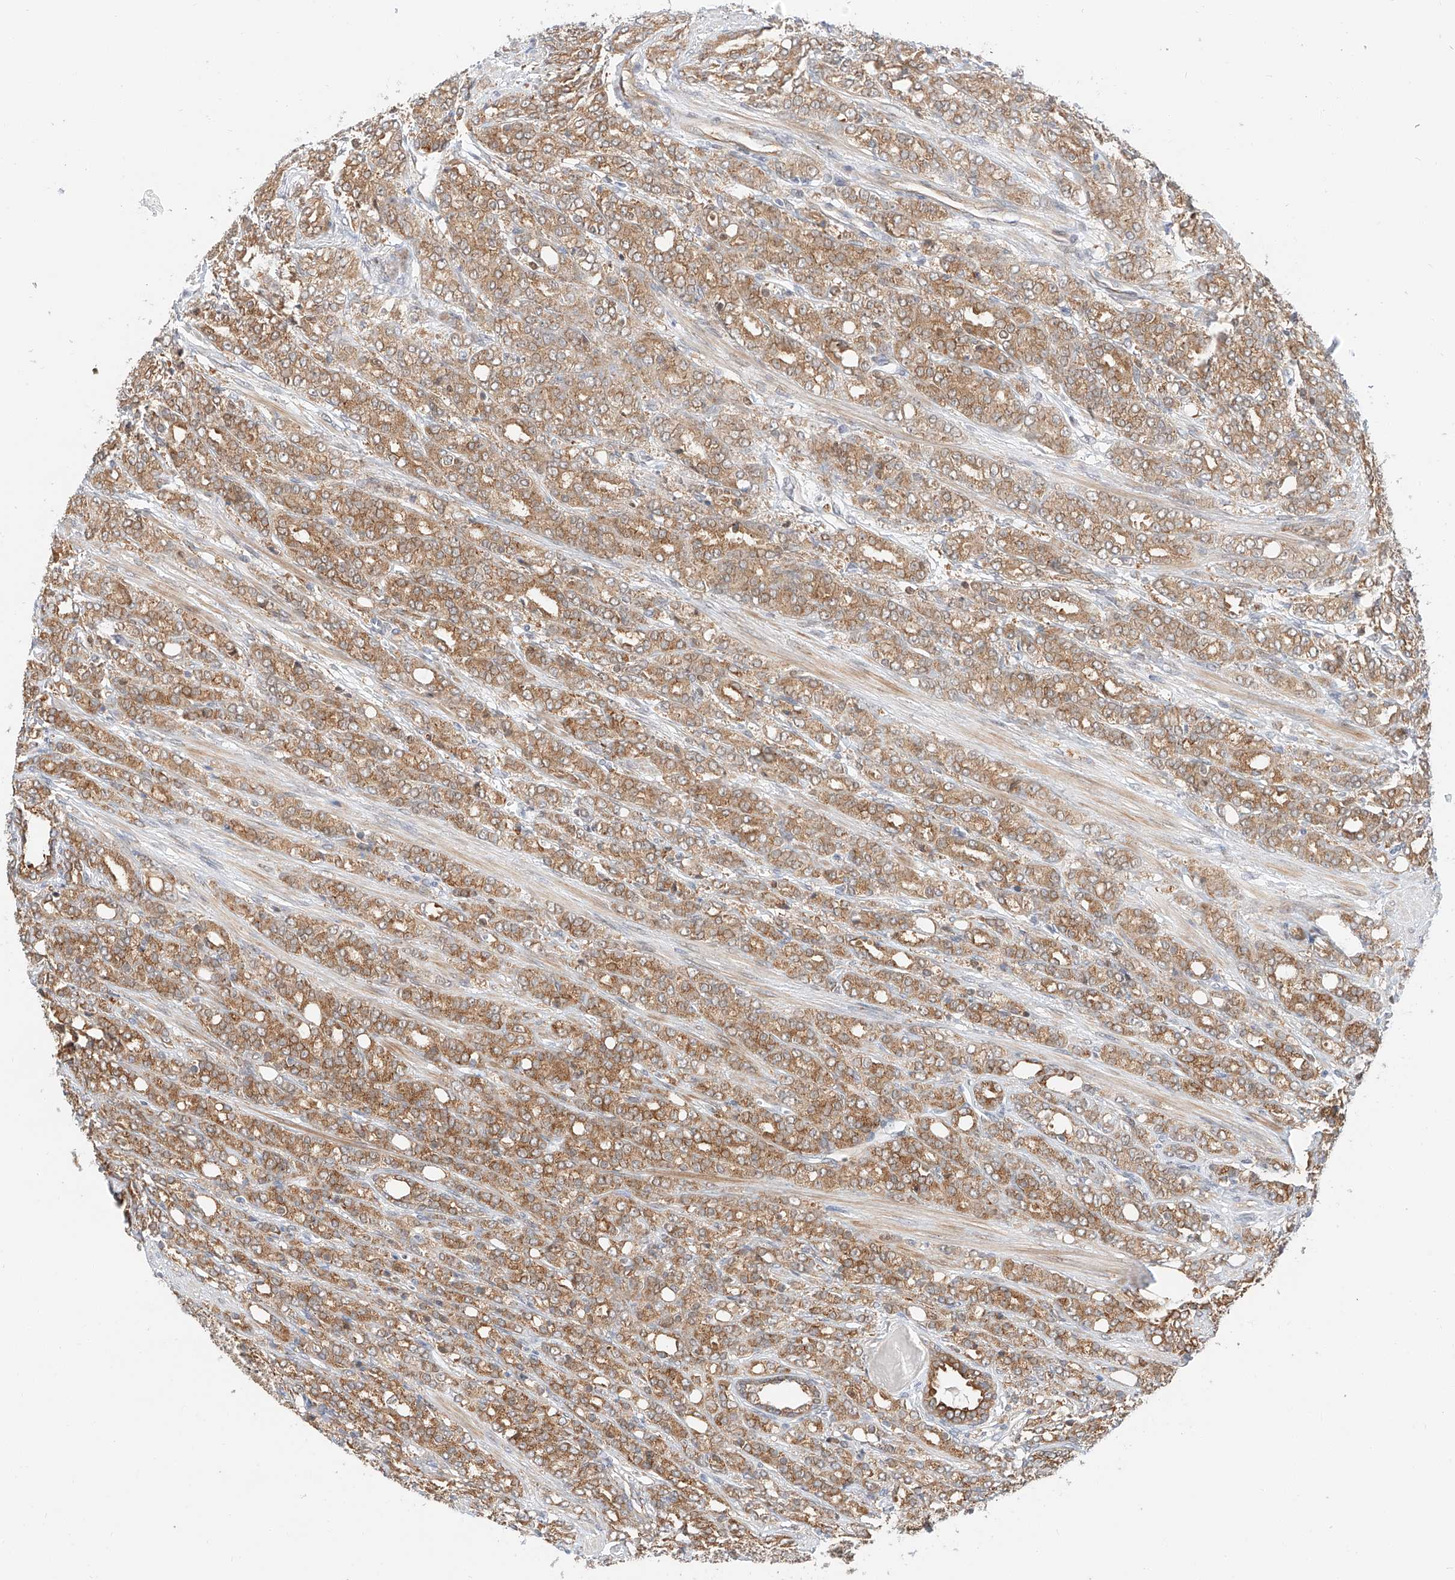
{"staining": {"intensity": "moderate", "quantity": ">75%", "location": "cytoplasmic/membranous"}, "tissue": "prostate cancer", "cell_type": "Tumor cells", "image_type": "cancer", "snomed": [{"axis": "morphology", "description": "Adenocarcinoma, High grade"}, {"axis": "topography", "description": "Prostate"}], "caption": "Immunohistochemical staining of prostate cancer (adenocarcinoma (high-grade)) shows medium levels of moderate cytoplasmic/membranous protein staining in approximately >75% of tumor cells.", "gene": "CARMIL1", "patient": {"sex": "male", "age": 62}}